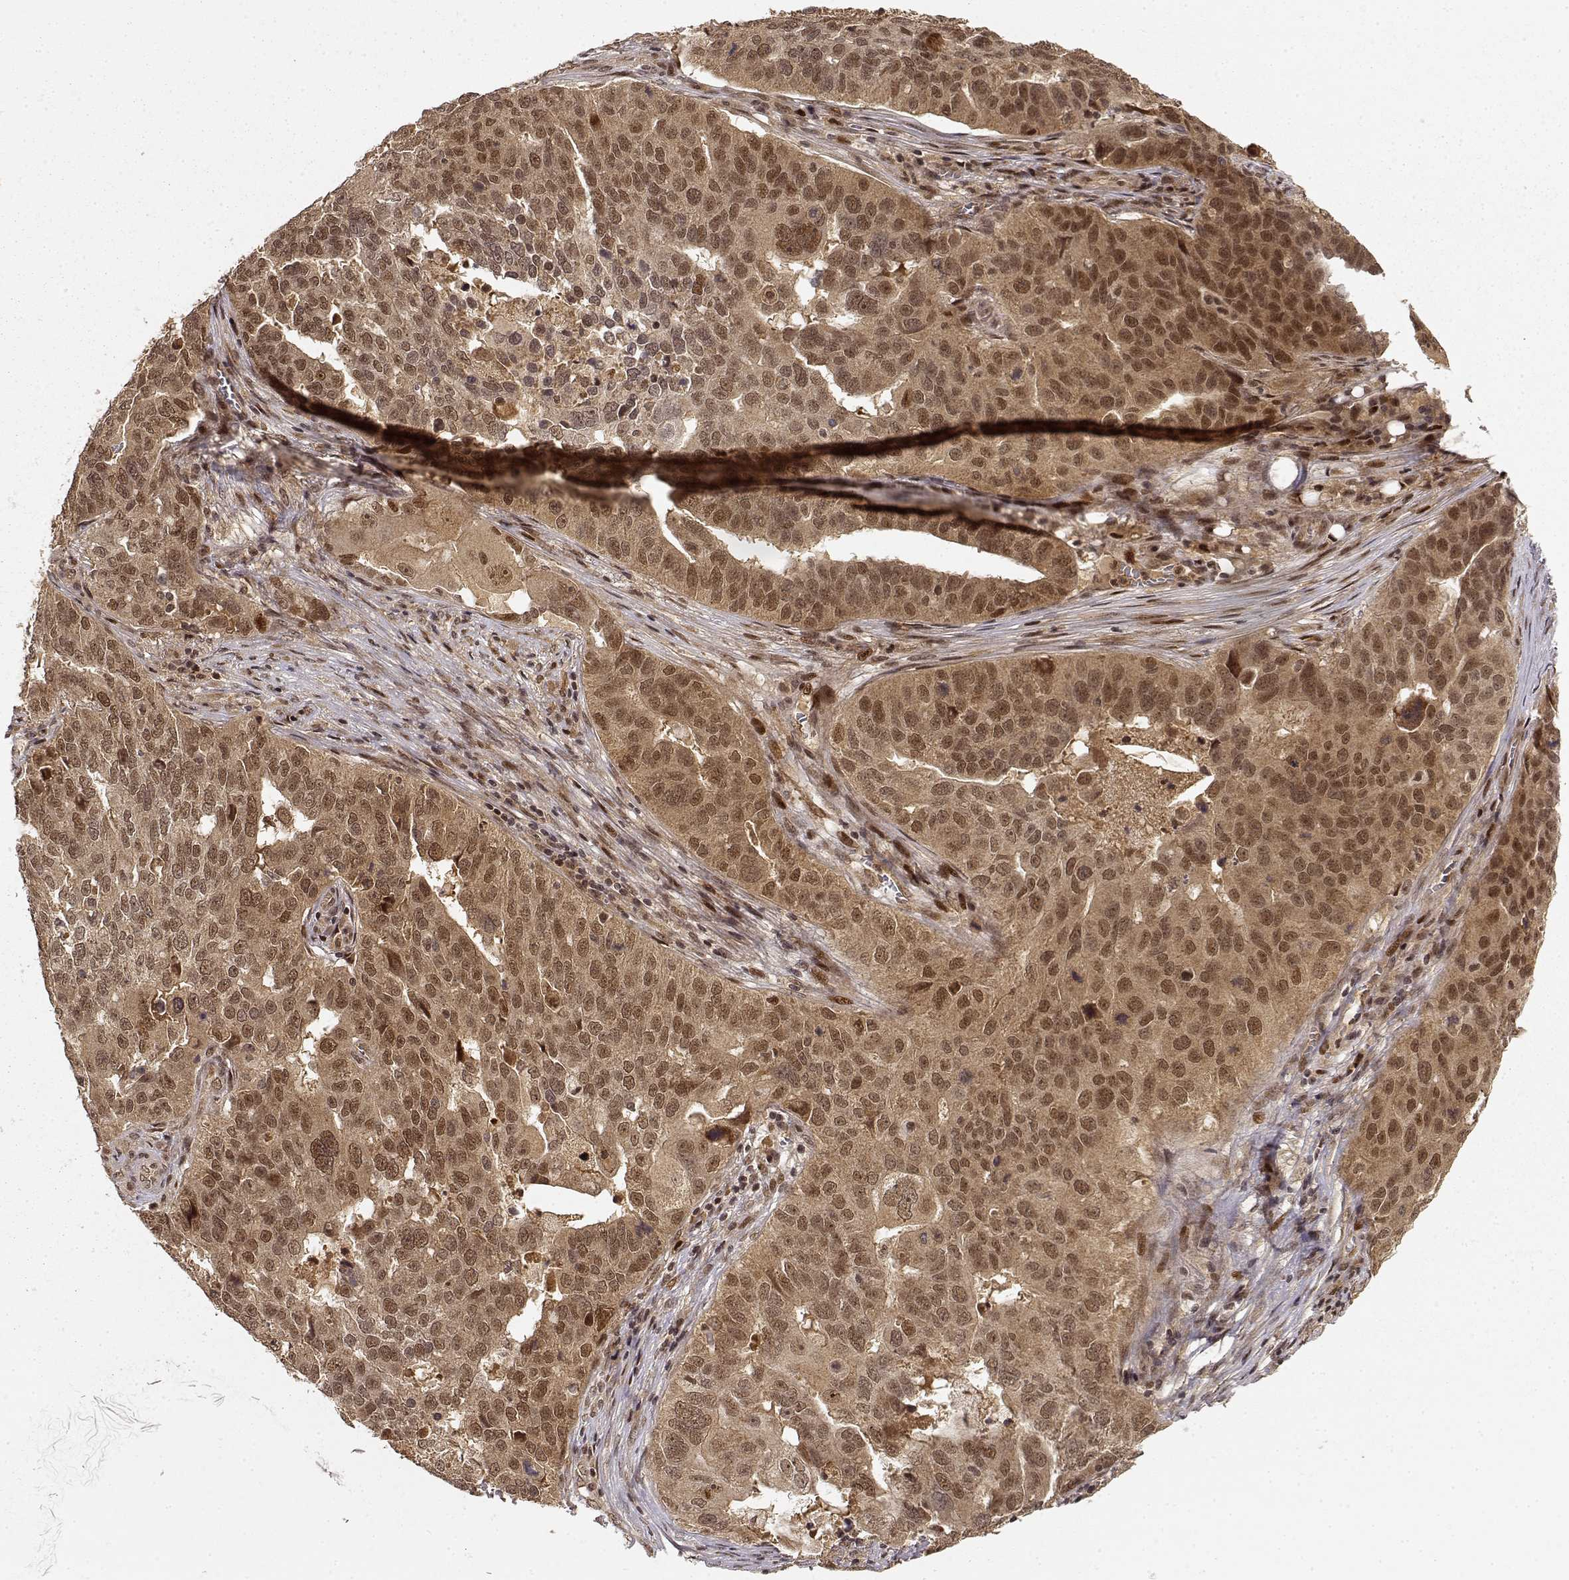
{"staining": {"intensity": "moderate", "quantity": ">75%", "location": "cytoplasmic/membranous,nuclear"}, "tissue": "ovarian cancer", "cell_type": "Tumor cells", "image_type": "cancer", "snomed": [{"axis": "morphology", "description": "Carcinoma, endometroid"}, {"axis": "topography", "description": "Soft tissue"}, {"axis": "topography", "description": "Ovary"}], "caption": "Immunohistochemistry photomicrograph of neoplastic tissue: human ovarian endometroid carcinoma stained using IHC demonstrates medium levels of moderate protein expression localized specifically in the cytoplasmic/membranous and nuclear of tumor cells, appearing as a cytoplasmic/membranous and nuclear brown color.", "gene": "MAEA", "patient": {"sex": "female", "age": 52}}